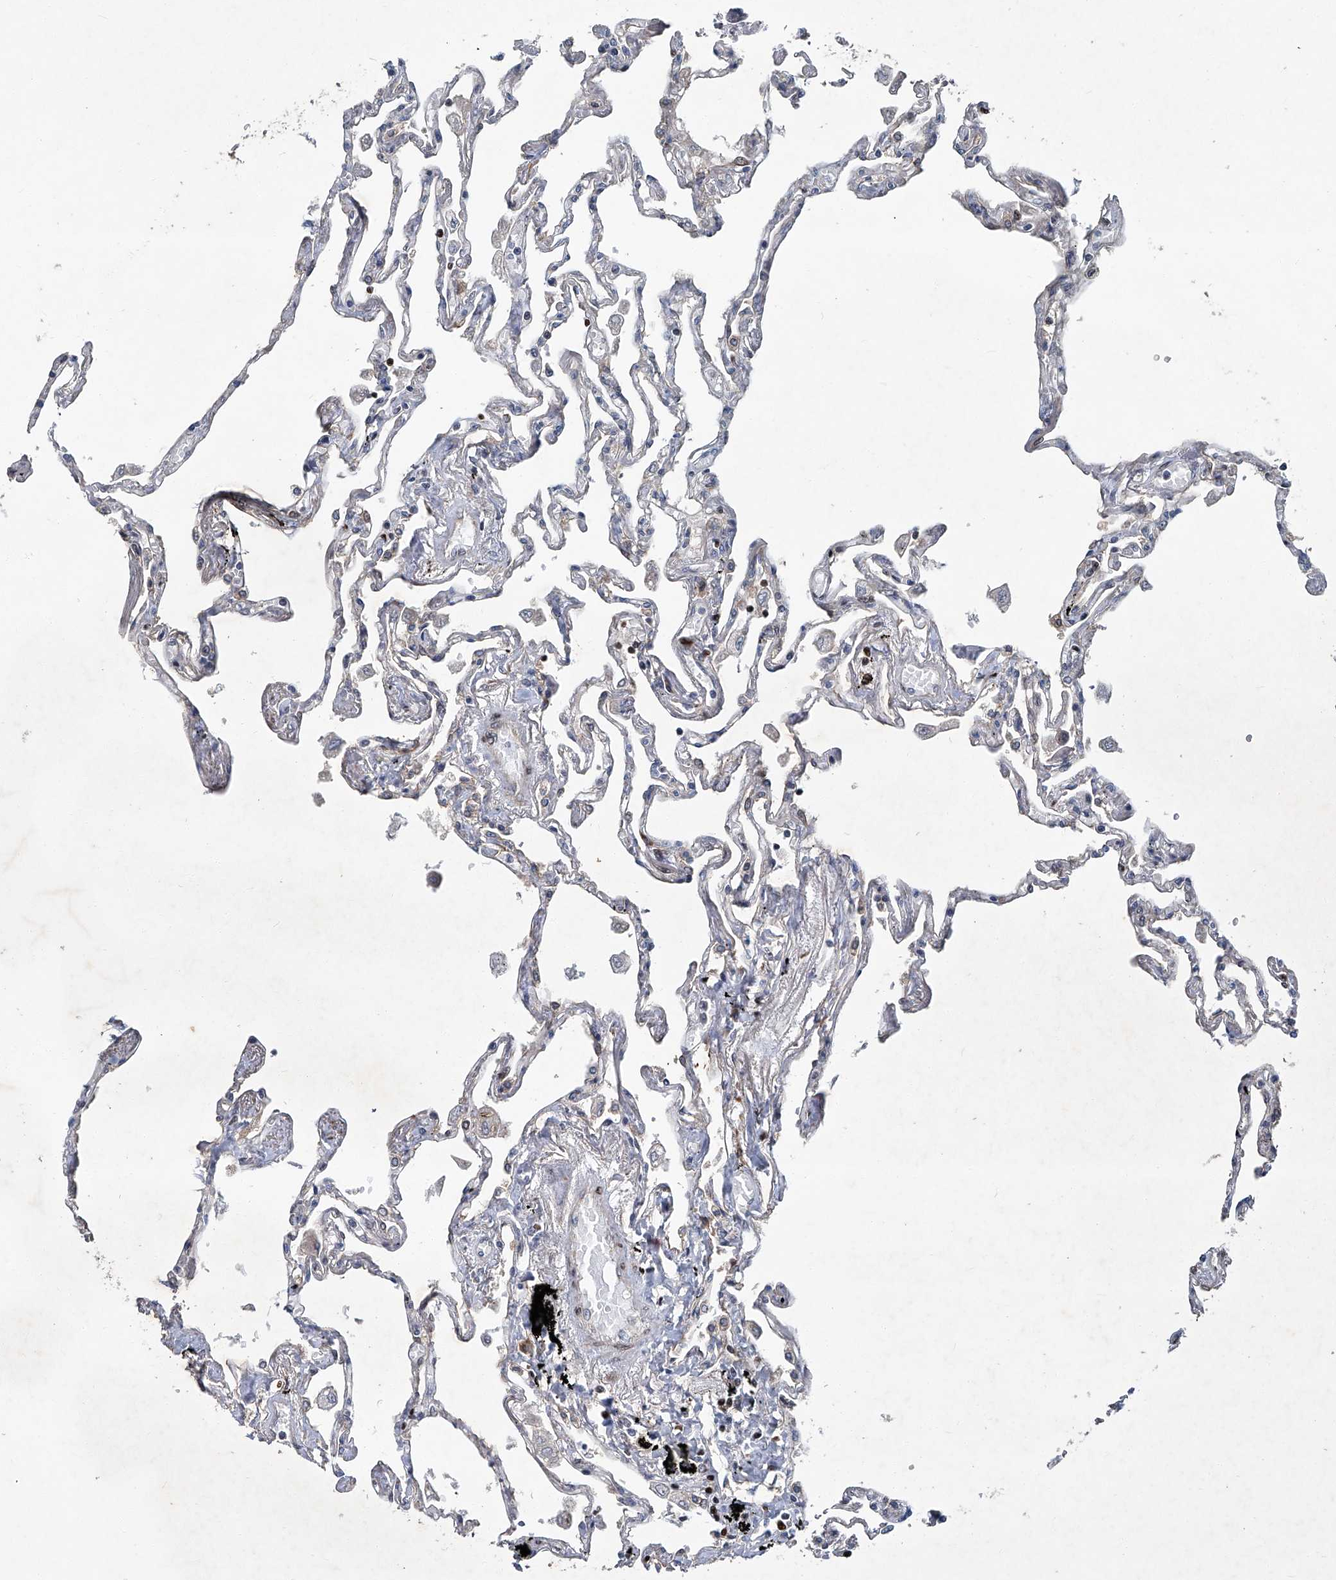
{"staining": {"intensity": "moderate", "quantity": "<25%", "location": "cytoplasmic/membranous"}, "tissue": "lung", "cell_type": "Alveolar cells", "image_type": "normal", "snomed": [{"axis": "morphology", "description": "Normal tissue, NOS"}, {"axis": "topography", "description": "Lung"}], "caption": "Moderate cytoplasmic/membranous positivity is present in about <25% of alveolar cells in normal lung. The staining was performed using DAB, with brown indicating positive protein expression. Nuclei are stained blue with hematoxylin.", "gene": "GPR132", "patient": {"sex": "female", "age": 67}}